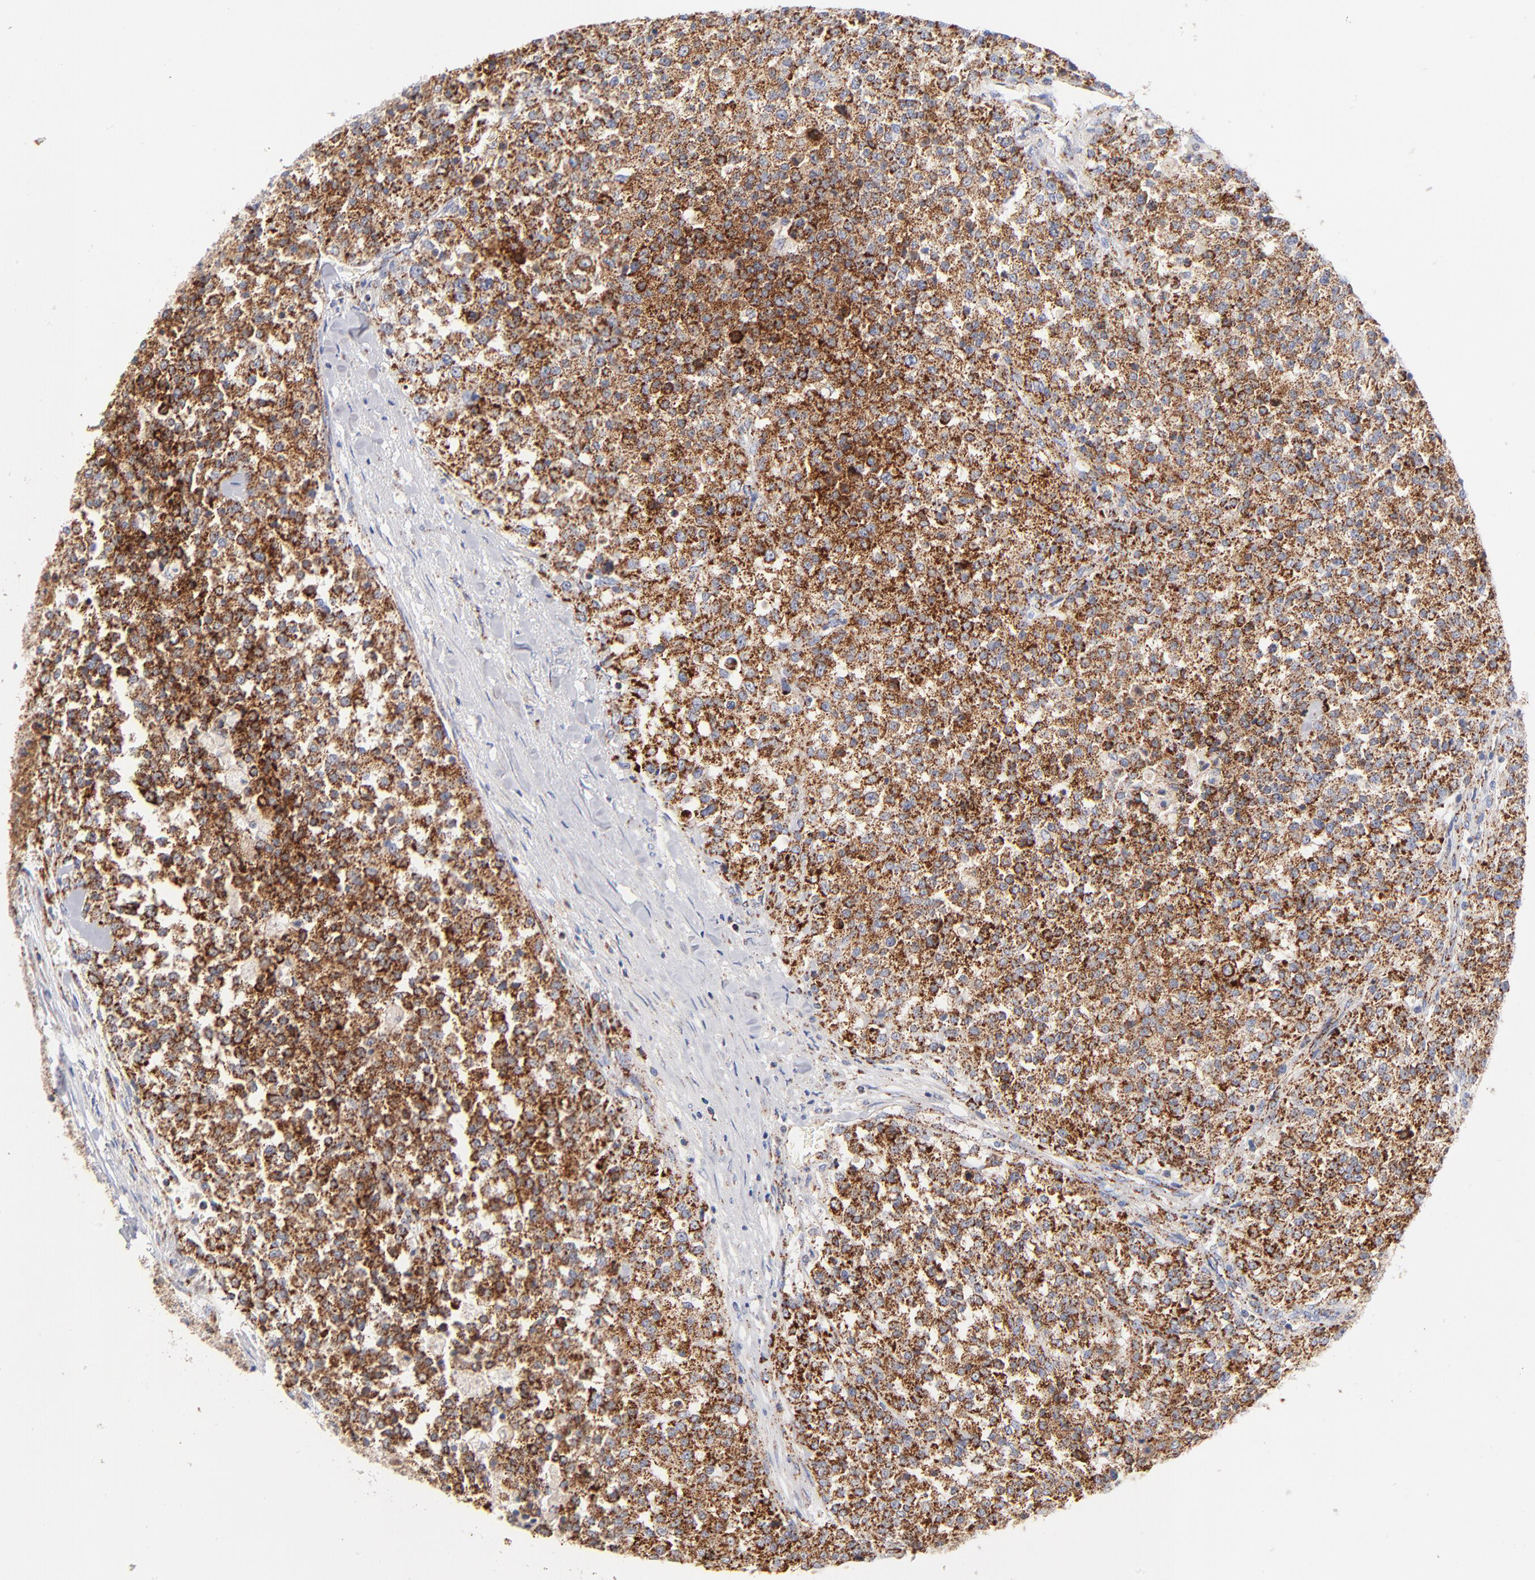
{"staining": {"intensity": "strong", "quantity": ">75%", "location": "cytoplasmic/membranous"}, "tissue": "testis cancer", "cell_type": "Tumor cells", "image_type": "cancer", "snomed": [{"axis": "morphology", "description": "Seminoma, NOS"}, {"axis": "topography", "description": "Testis"}], "caption": "High-power microscopy captured an IHC photomicrograph of seminoma (testis), revealing strong cytoplasmic/membranous staining in about >75% of tumor cells.", "gene": "DLAT", "patient": {"sex": "male", "age": 59}}